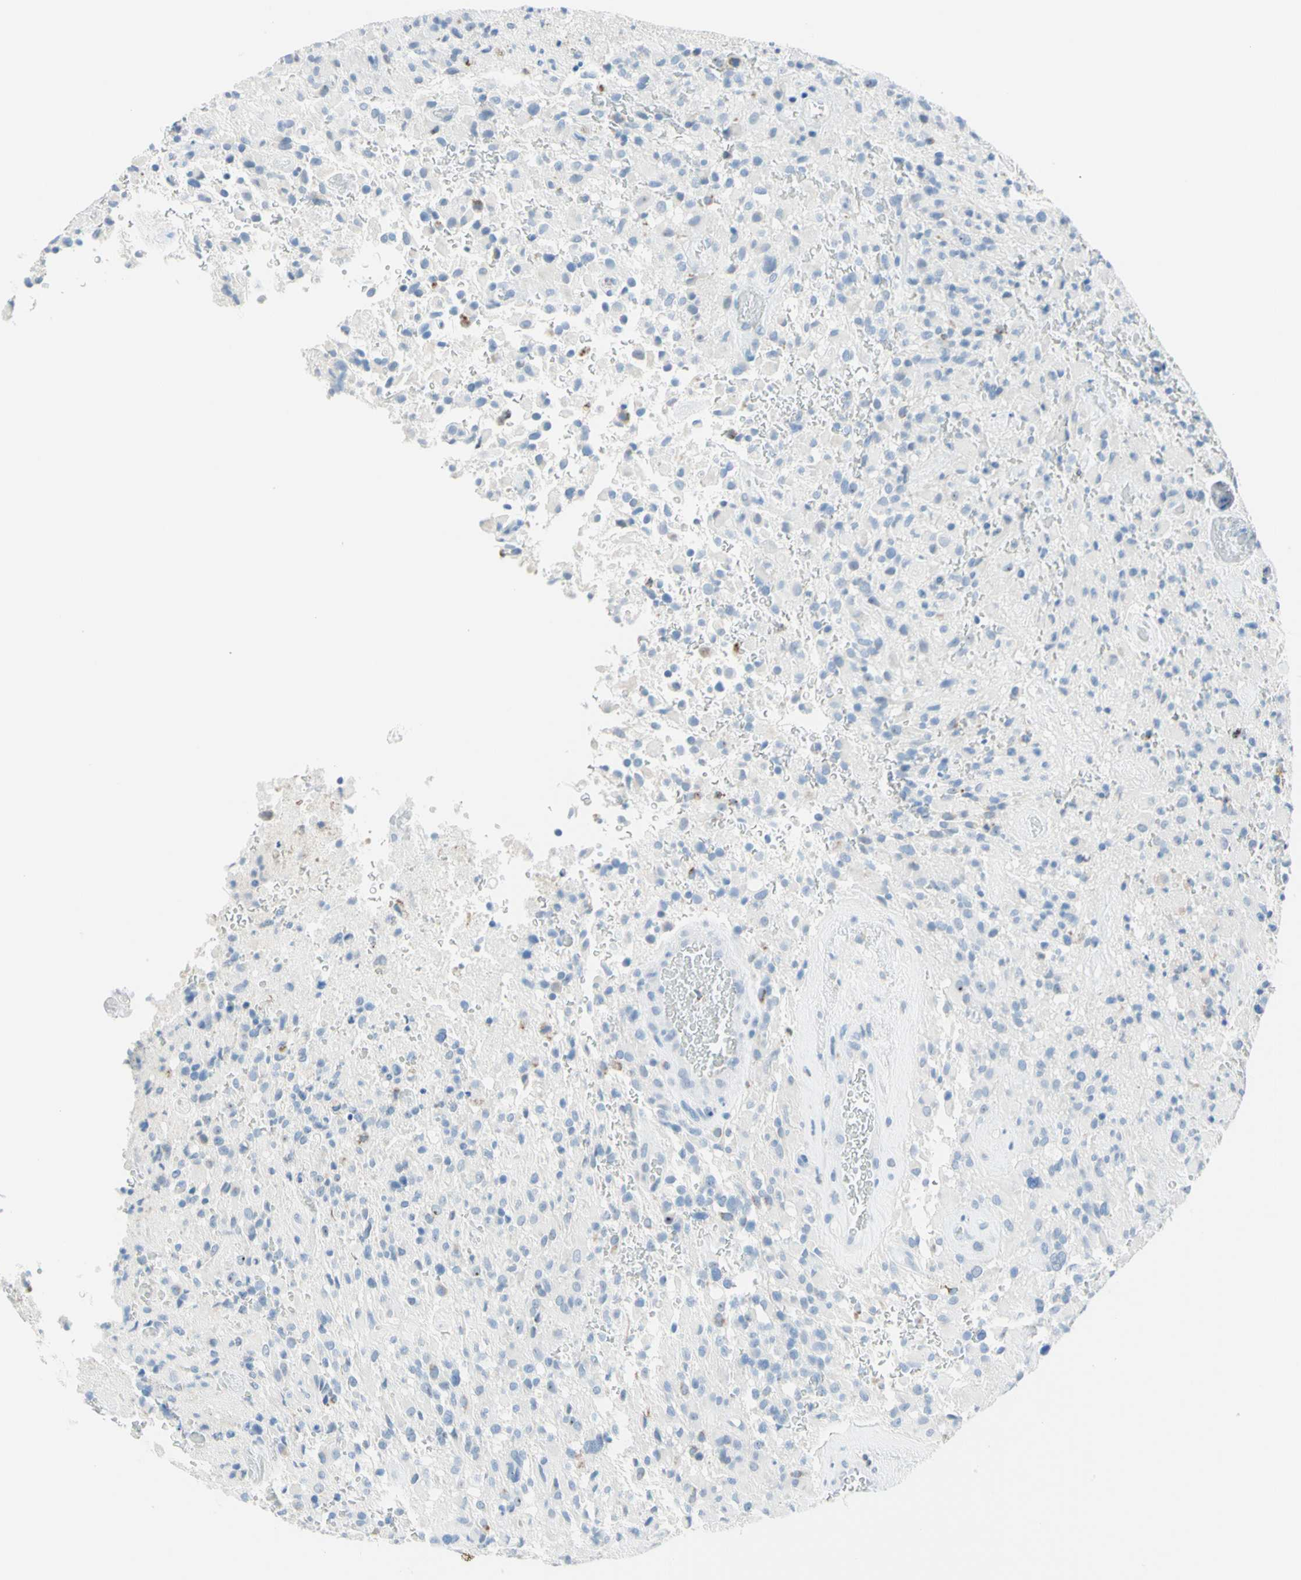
{"staining": {"intensity": "moderate", "quantity": "<25%", "location": "nuclear"}, "tissue": "glioma", "cell_type": "Tumor cells", "image_type": "cancer", "snomed": [{"axis": "morphology", "description": "Glioma, malignant, High grade"}, {"axis": "topography", "description": "Brain"}], "caption": "Protein staining of glioma tissue exhibits moderate nuclear expression in about <25% of tumor cells. (DAB (3,3'-diaminobenzidine) = brown stain, brightfield microscopy at high magnification).", "gene": "CYSLTR1", "patient": {"sex": "male", "age": 71}}